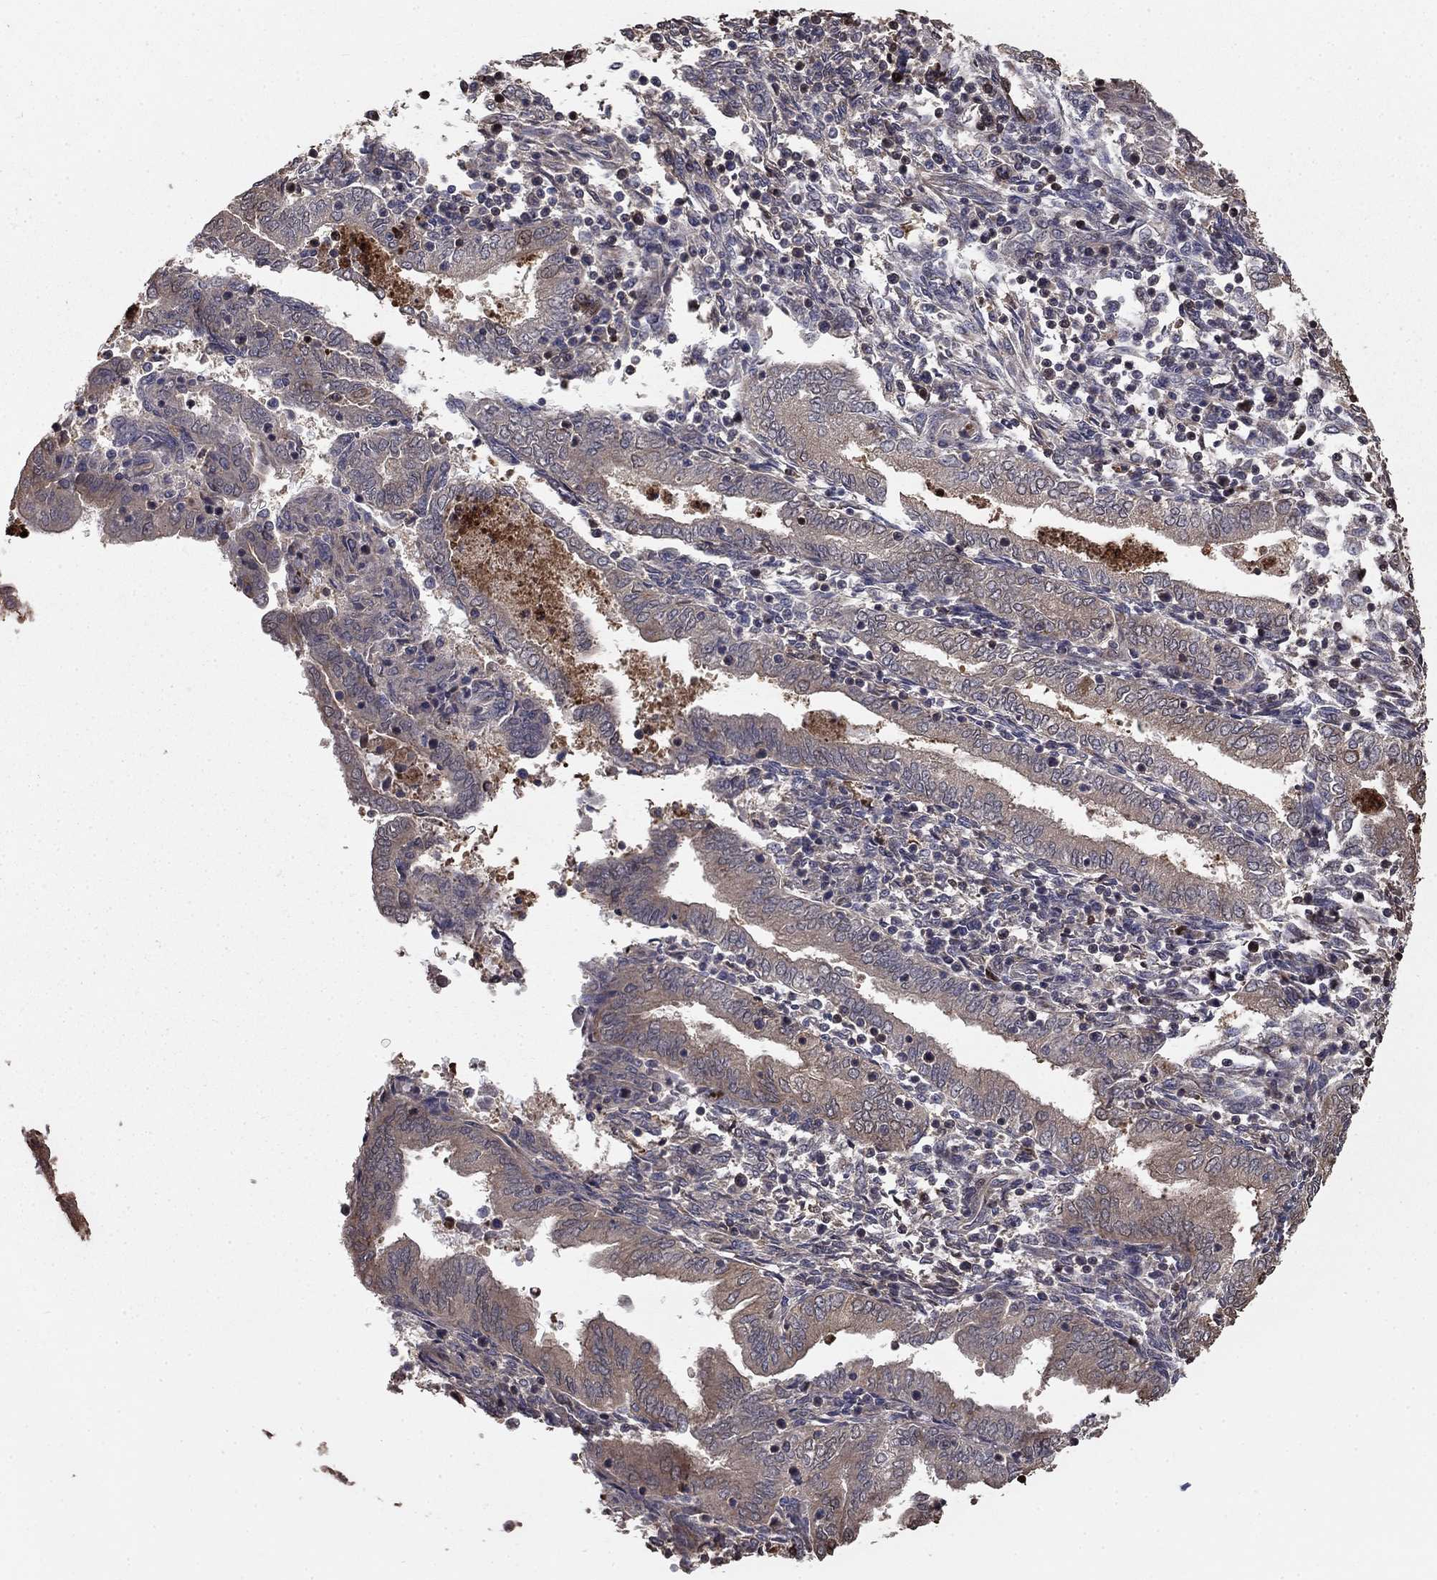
{"staining": {"intensity": "negative", "quantity": "none", "location": "none"}, "tissue": "endometrium", "cell_type": "Cells in endometrial stroma", "image_type": "normal", "snomed": [{"axis": "morphology", "description": "Normal tissue, NOS"}, {"axis": "topography", "description": "Endometrium"}], "caption": "Immunohistochemistry of benign endometrium demonstrates no expression in cells in endometrial stroma. Nuclei are stained in blue.", "gene": "GYG1", "patient": {"sex": "female", "age": 42}}